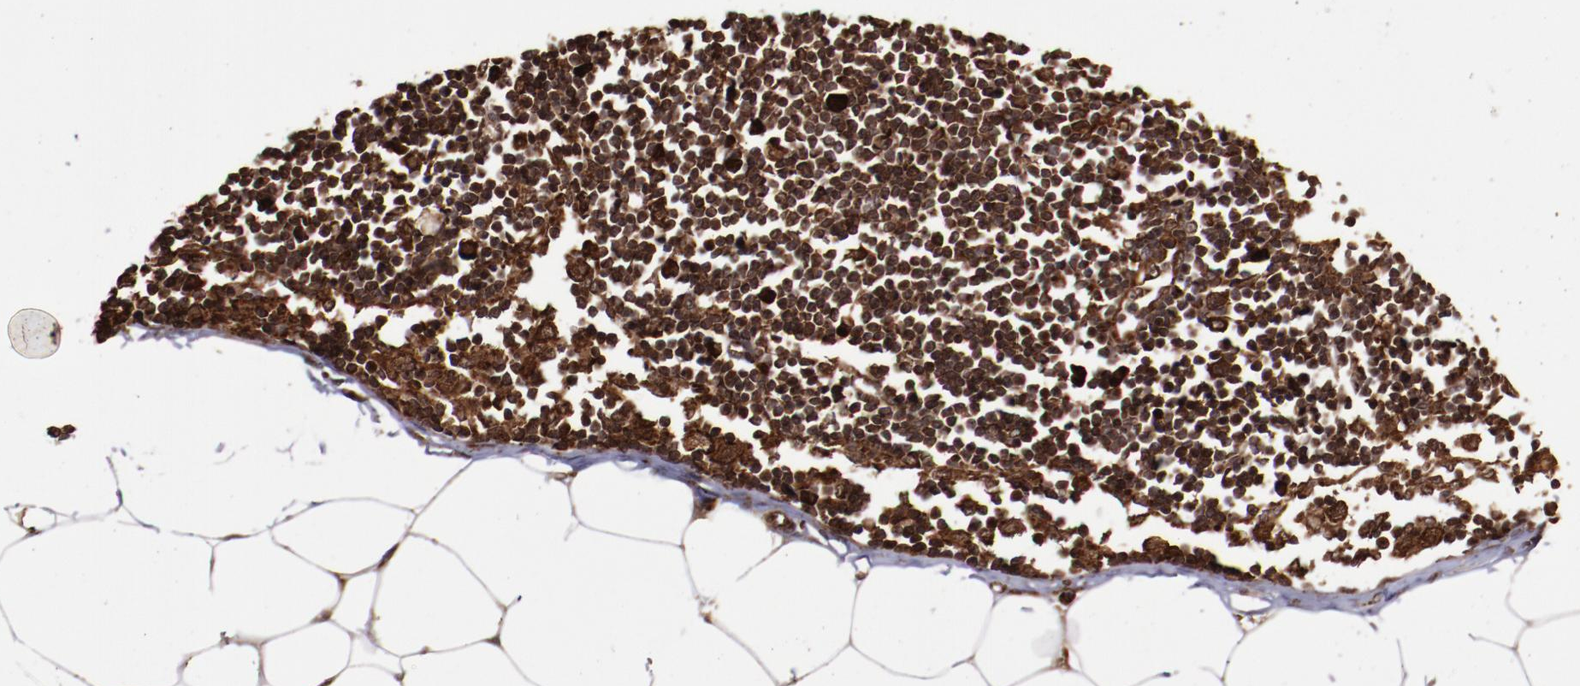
{"staining": {"intensity": "moderate", "quantity": "25%-75%", "location": "cytoplasmic/membranous,nuclear"}, "tissue": "adipose tissue", "cell_type": "Adipocytes", "image_type": "normal", "snomed": [{"axis": "morphology", "description": "Normal tissue, NOS"}, {"axis": "morphology", "description": "Adenocarcinoma, NOS"}, {"axis": "topography", "description": "Colon"}, {"axis": "topography", "description": "Peripheral nerve tissue"}], "caption": "A high-resolution photomicrograph shows immunohistochemistry (IHC) staining of benign adipose tissue, which displays moderate cytoplasmic/membranous,nuclear staining in approximately 25%-75% of adipocytes. (IHC, brightfield microscopy, high magnification).", "gene": "EIF4ENIF1", "patient": {"sex": "male", "age": 14}}